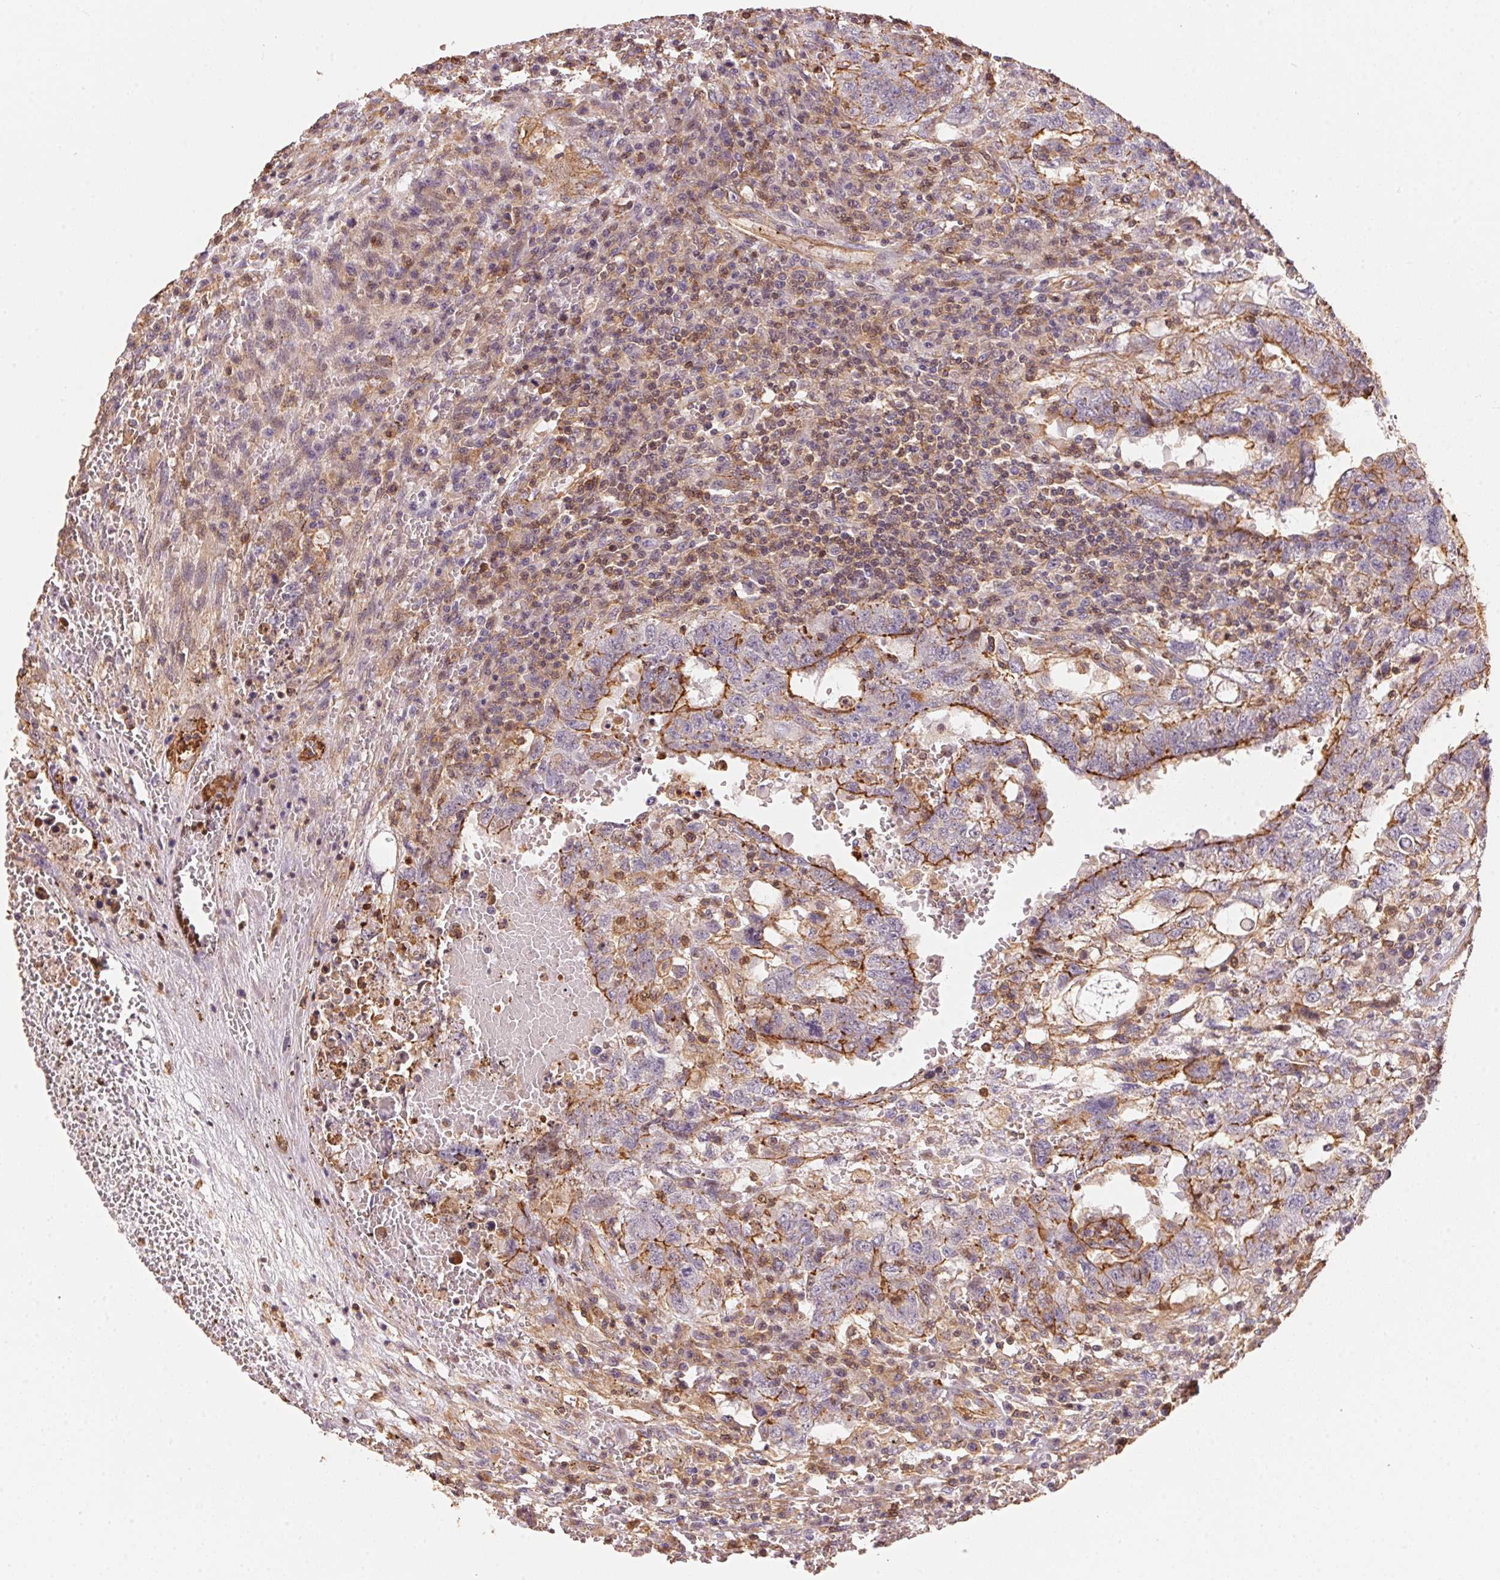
{"staining": {"intensity": "moderate", "quantity": "25%-75%", "location": "cytoplasmic/membranous"}, "tissue": "testis cancer", "cell_type": "Tumor cells", "image_type": "cancer", "snomed": [{"axis": "morphology", "description": "Carcinoma, Embryonal, NOS"}, {"axis": "topography", "description": "Testis"}], "caption": "Embryonal carcinoma (testis) stained with DAB (3,3'-diaminobenzidine) immunohistochemistry exhibits medium levels of moderate cytoplasmic/membranous staining in about 25%-75% of tumor cells.", "gene": "FRAS1", "patient": {"sex": "male", "age": 26}}